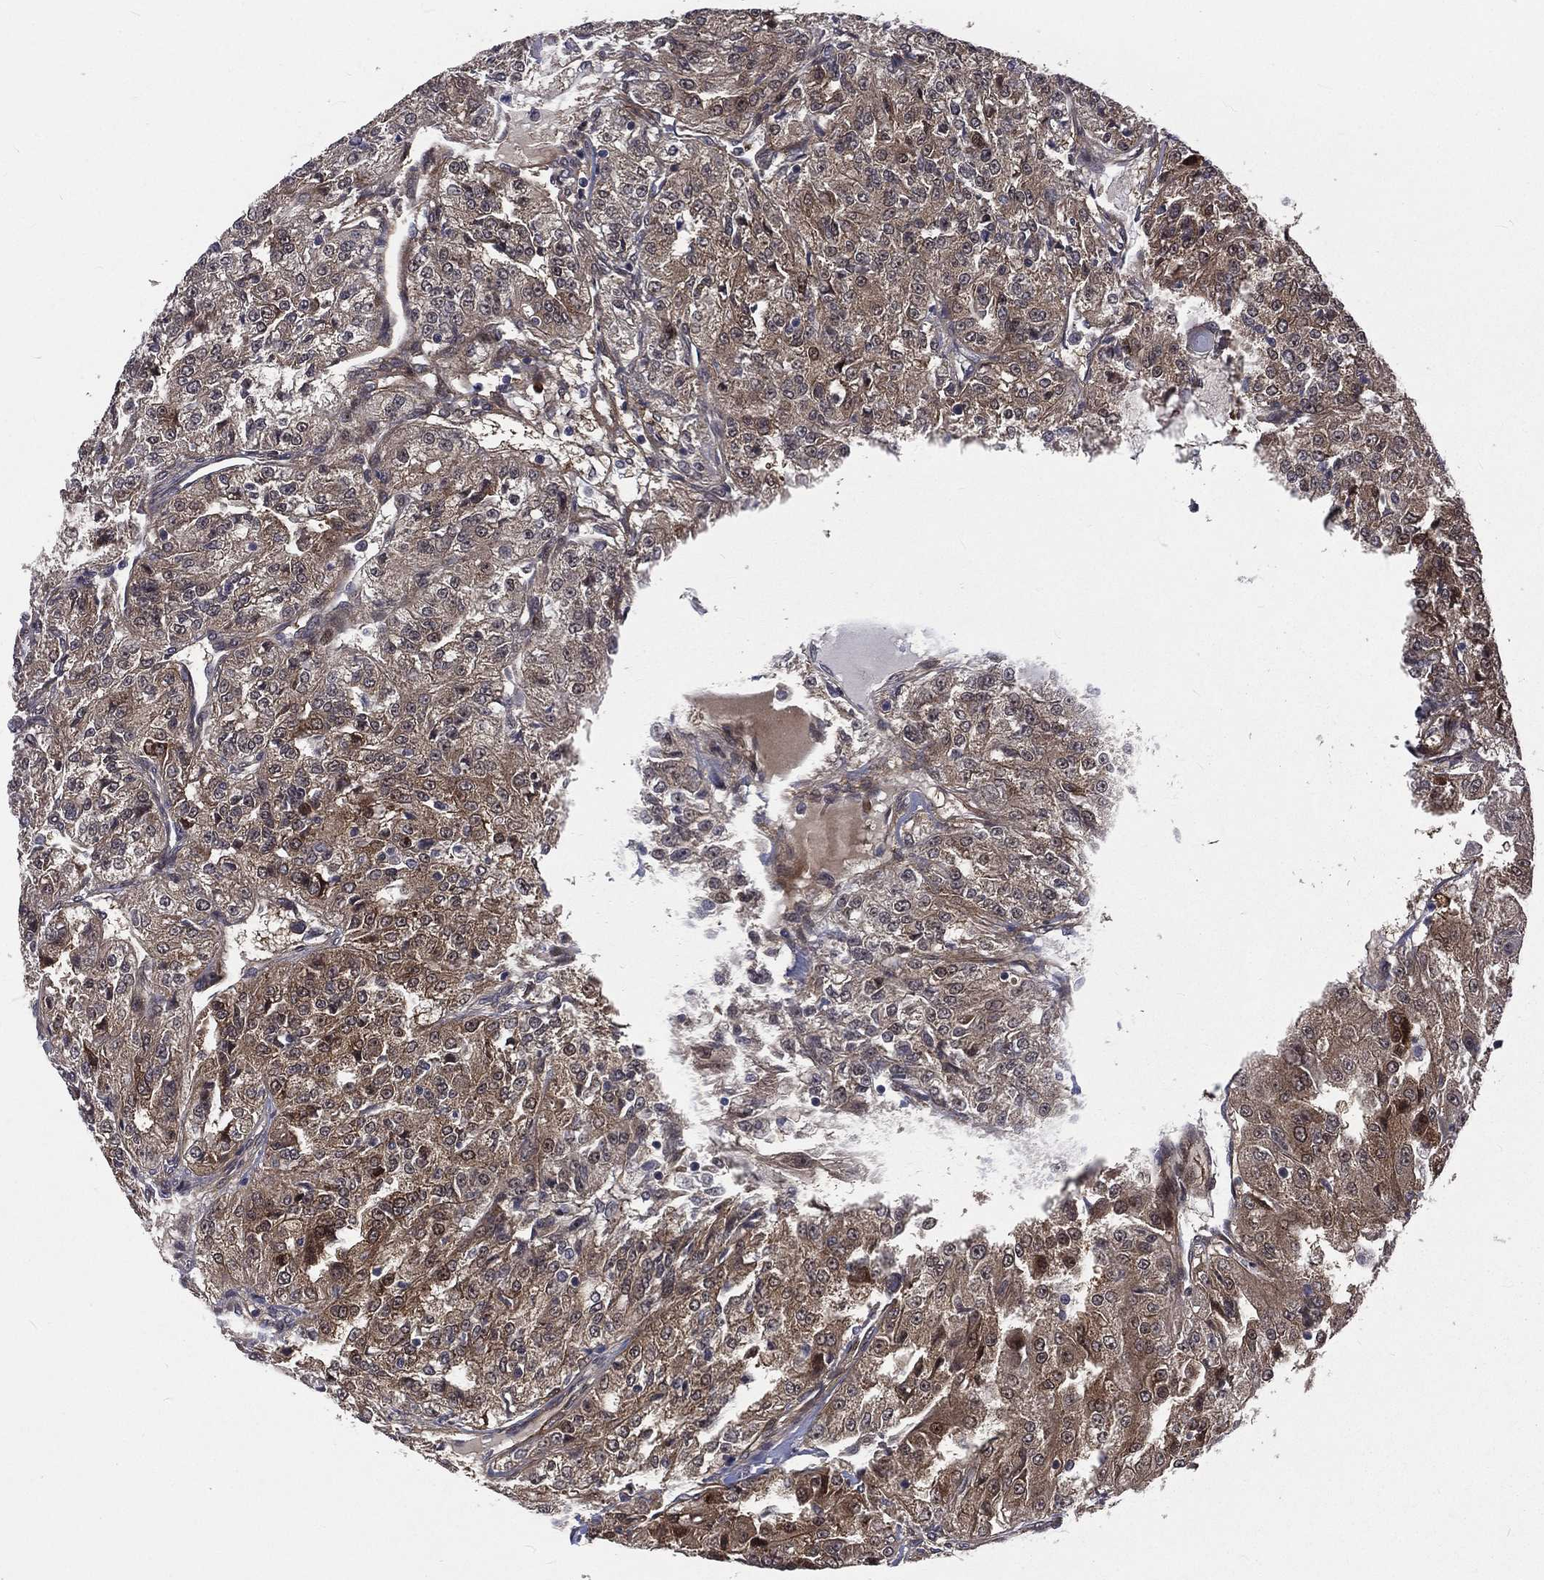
{"staining": {"intensity": "moderate", "quantity": "<25%", "location": "cytoplasmic/membranous"}, "tissue": "renal cancer", "cell_type": "Tumor cells", "image_type": "cancer", "snomed": [{"axis": "morphology", "description": "Adenocarcinoma, NOS"}, {"axis": "topography", "description": "Kidney"}], "caption": "There is low levels of moderate cytoplasmic/membranous staining in tumor cells of renal cancer, as demonstrated by immunohistochemical staining (brown color).", "gene": "ARL3", "patient": {"sex": "female", "age": 63}}